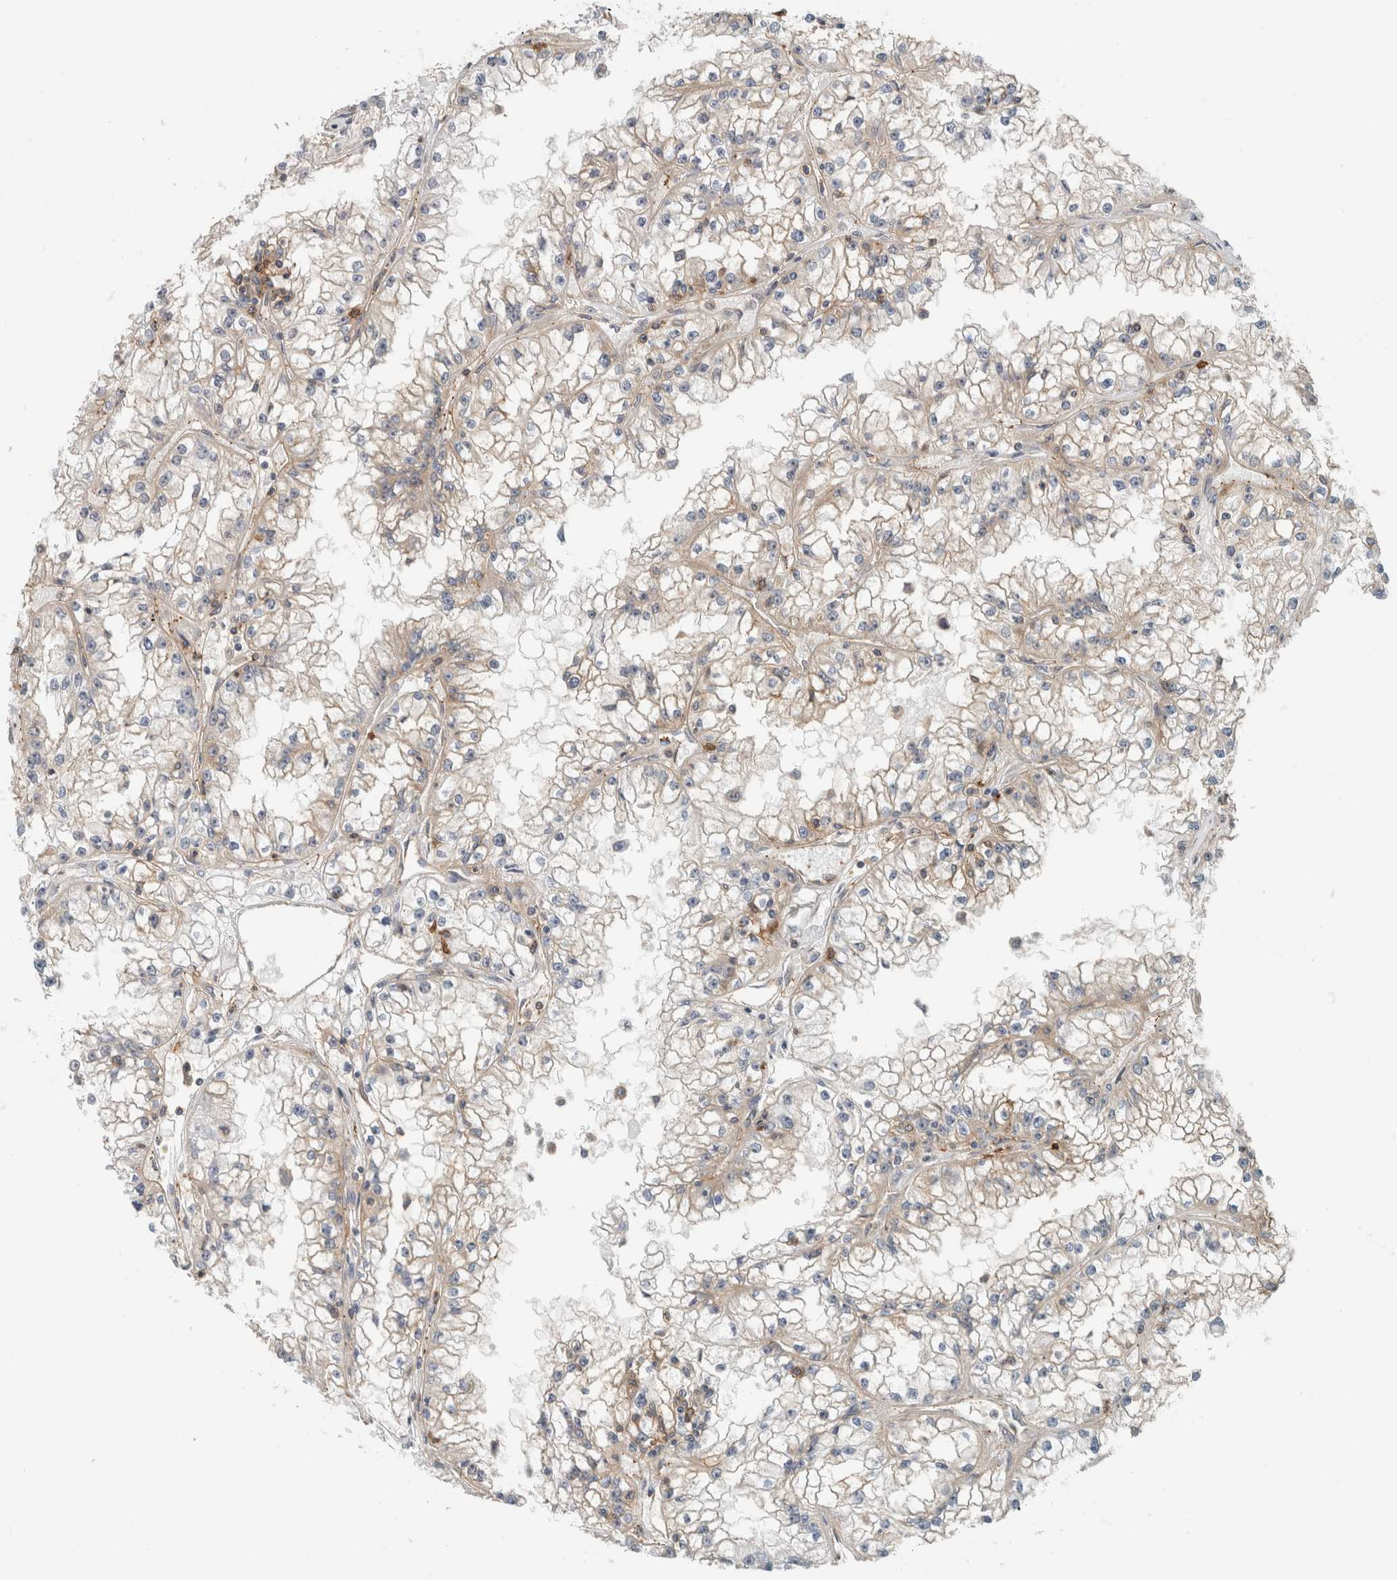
{"staining": {"intensity": "weak", "quantity": "<25%", "location": "cytoplasmic/membranous"}, "tissue": "renal cancer", "cell_type": "Tumor cells", "image_type": "cancer", "snomed": [{"axis": "morphology", "description": "Adenocarcinoma, NOS"}, {"axis": "topography", "description": "Kidney"}], "caption": "Photomicrograph shows no significant protein expression in tumor cells of renal cancer (adenocarcinoma). Nuclei are stained in blue.", "gene": "PFDN4", "patient": {"sex": "male", "age": 56}}